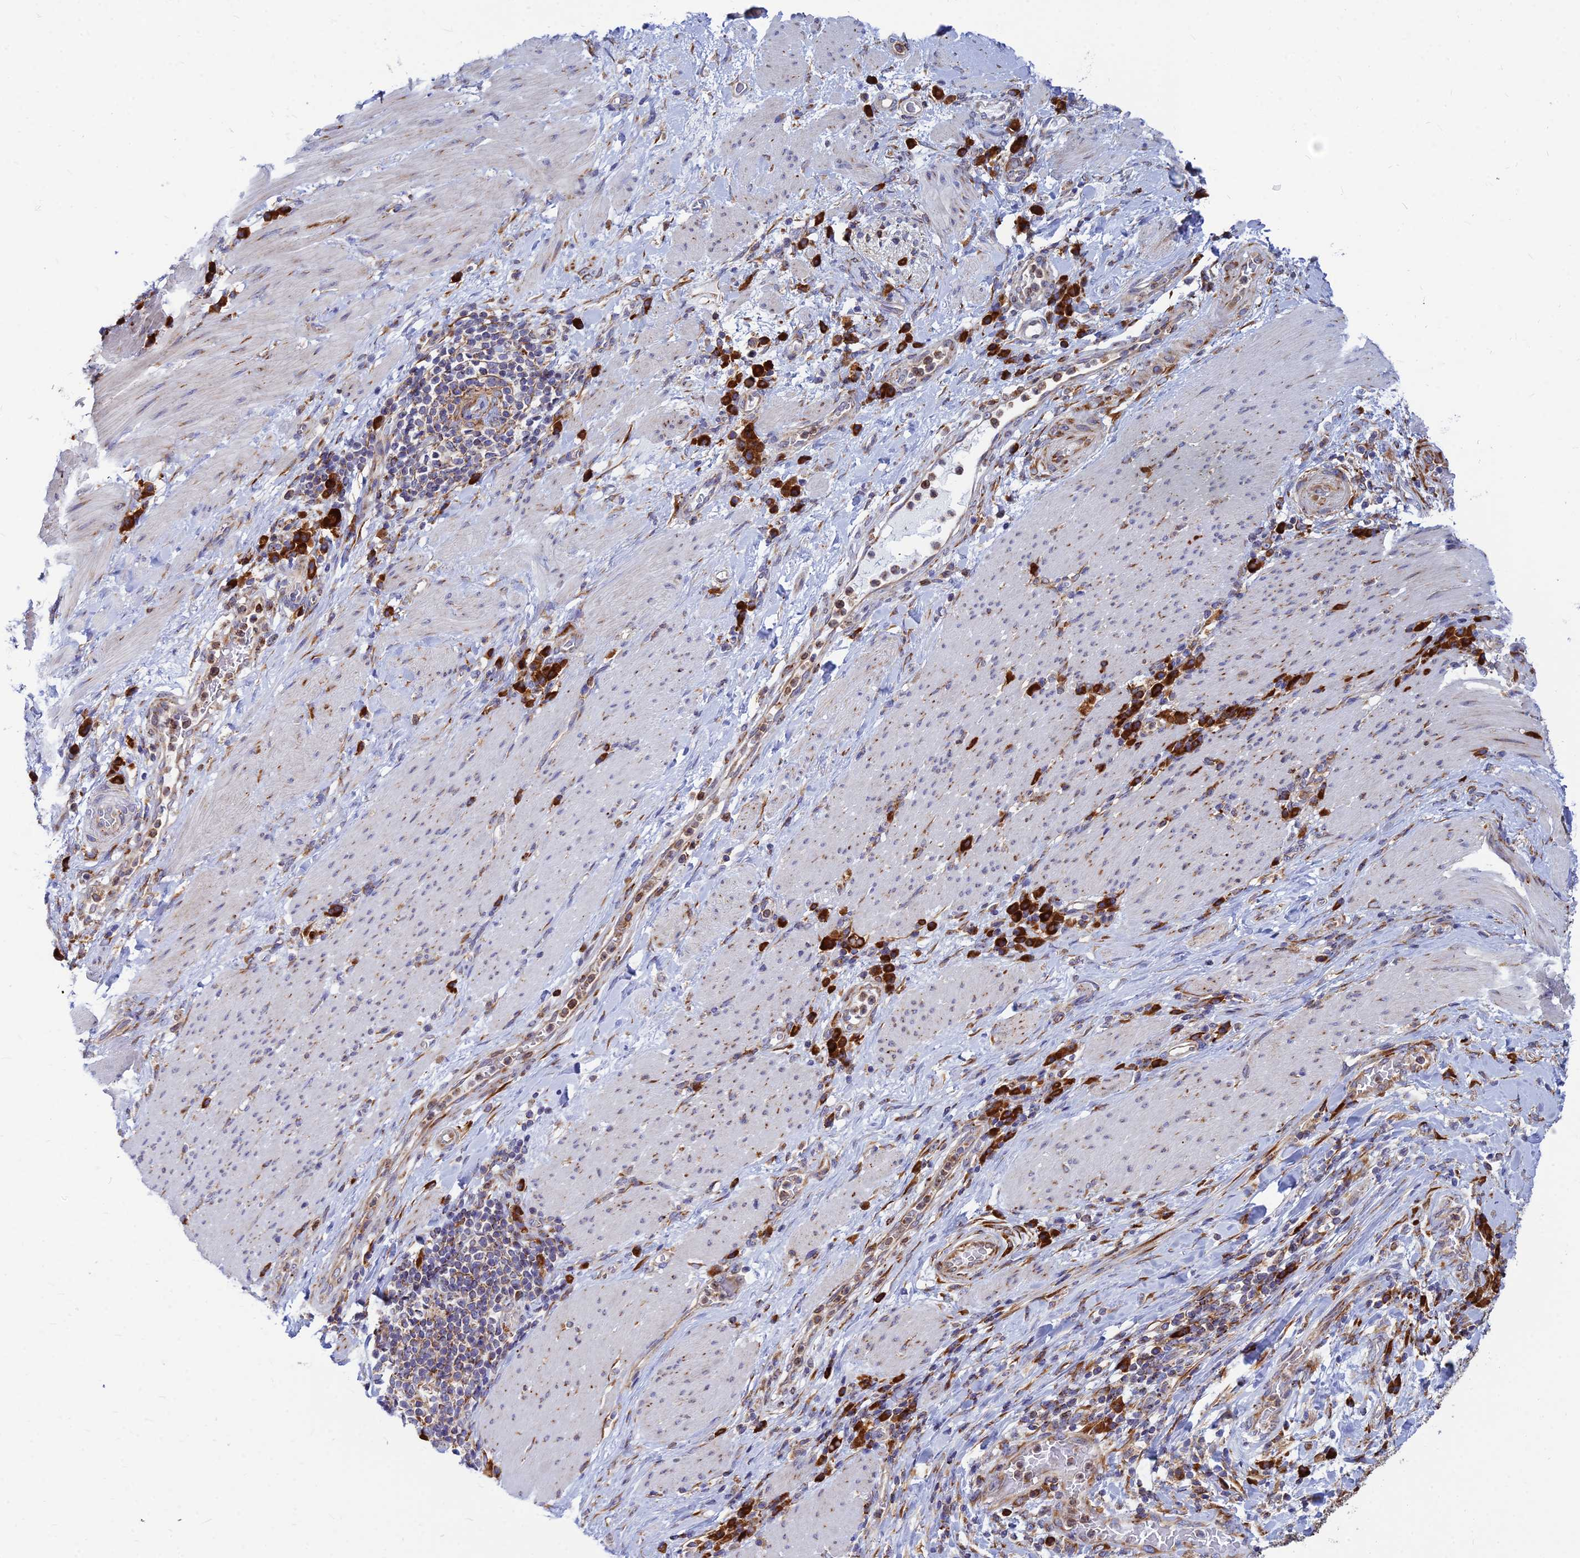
{"staining": {"intensity": "strong", "quantity": ">75%", "location": "cytoplasmic/membranous"}, "tissue": "stomach cancer", "cell_type": "Tumor cells", "image_type": "cancer", "snomed": [{"axis": "morphology", "description": "Normal tissue, NOS"}, {"axis": "morphology", "description": "Adenocarcinoma, NOS"}, {"axis": "topography", "description": "Stomach"}], "caption": "Human stomach cancer stained with a brown dye reveals strong cytoplasmic/membranous positive staining in approximately >75% of tumor cells.", "gene": "CCT6B", "patient": {"sex": "female", "age": 64}}